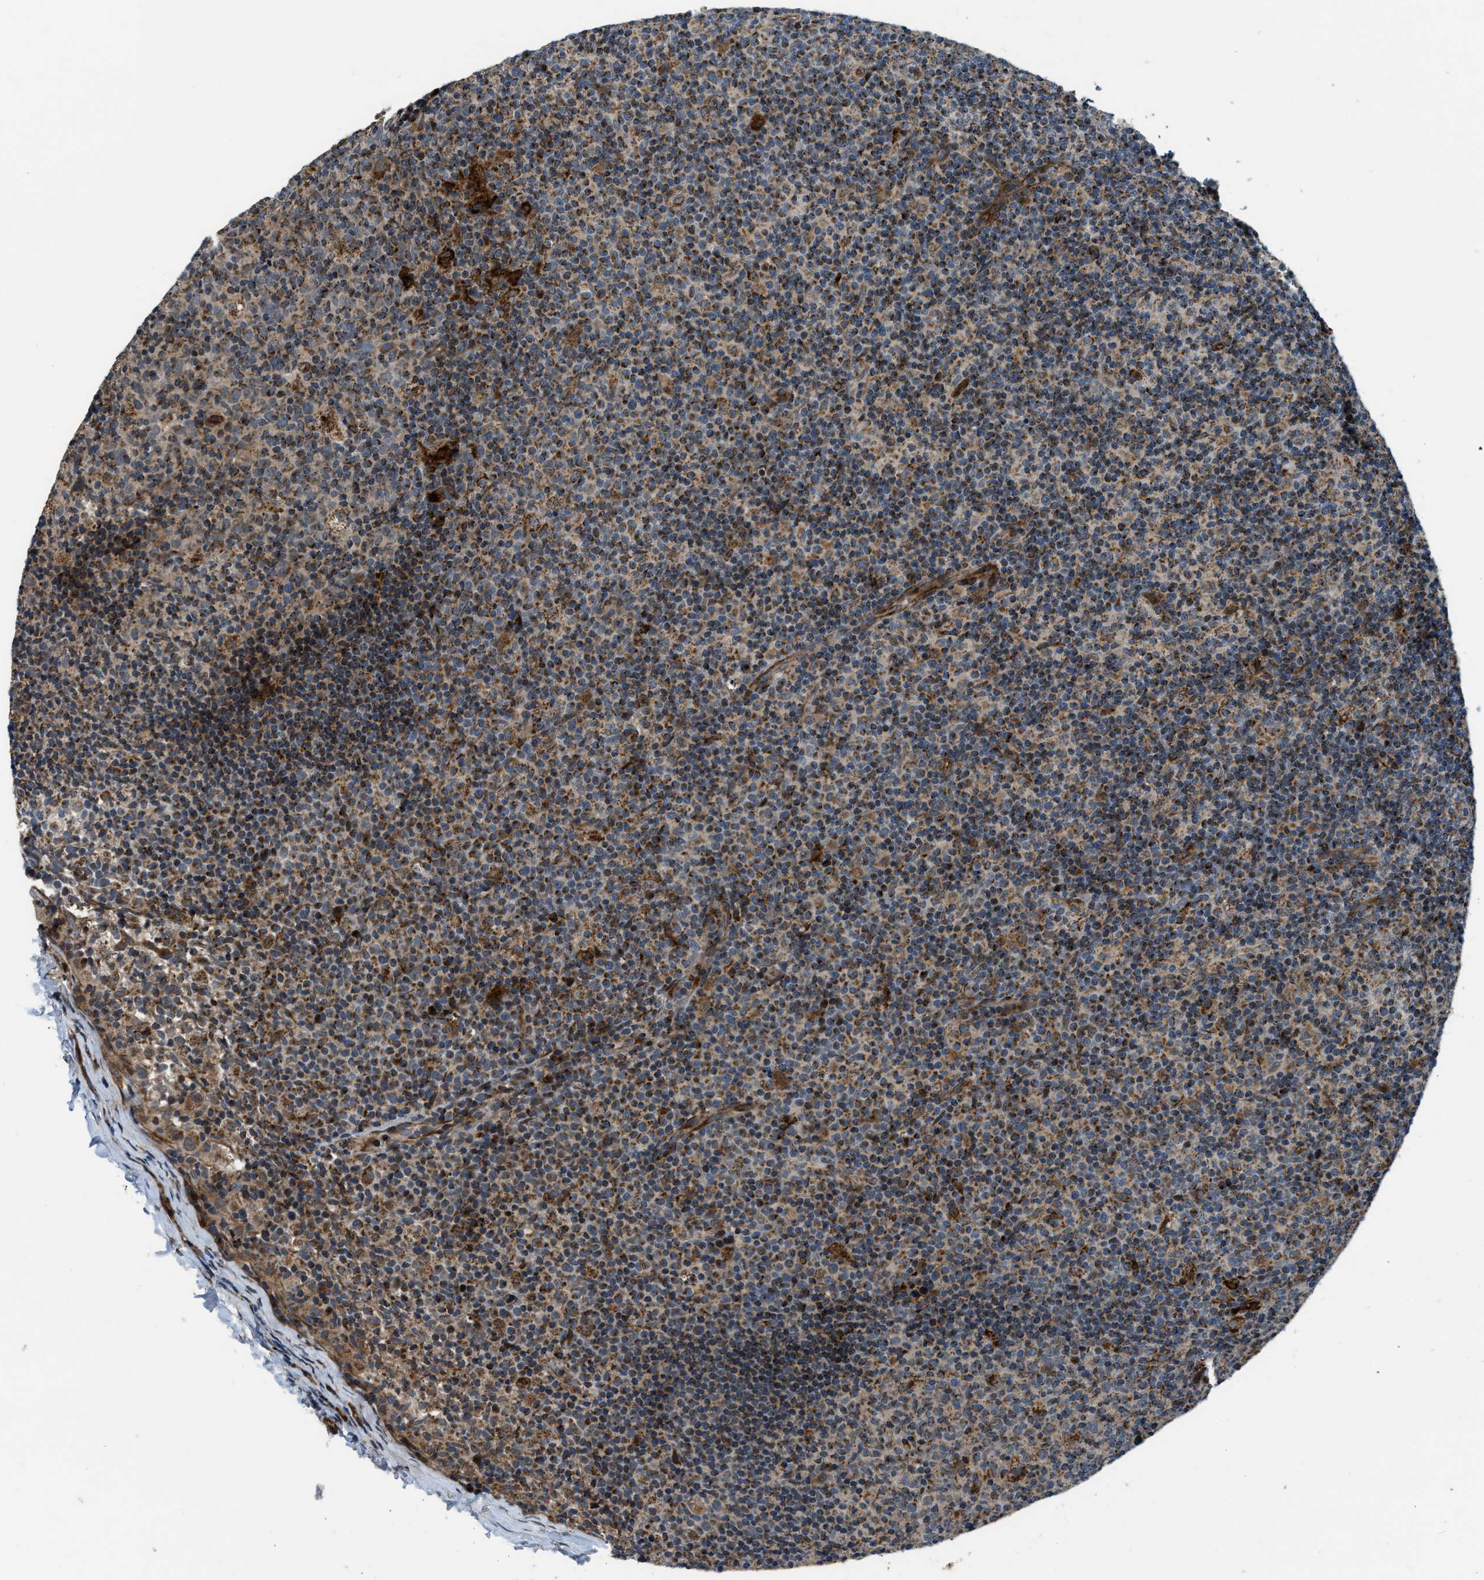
{"staining": {"intensity": "moderate", "quantity": ">75%", "location": "cytoplasmic/membranous"}, "tissue": "lymph node", "cell_type": "Germinal center cells", "image_type": "normal", "snomed": [{"axis": "morphology", "description": "Normal tissue, NOS"}, {"axis": "morphology", "description": "Inflammation, NOS"}, {"axis": "topography", "description": "Lymph node"}], "caption": "DAB (3,3'-diaminobenzidine) immunohistochemical staining of benign lymph node shows moderate cytoplasmic/membranous protein staining in about >75% of germinal center cells.", "gene": "GSDME", "patient": {"sex": "male", "age": 55}}